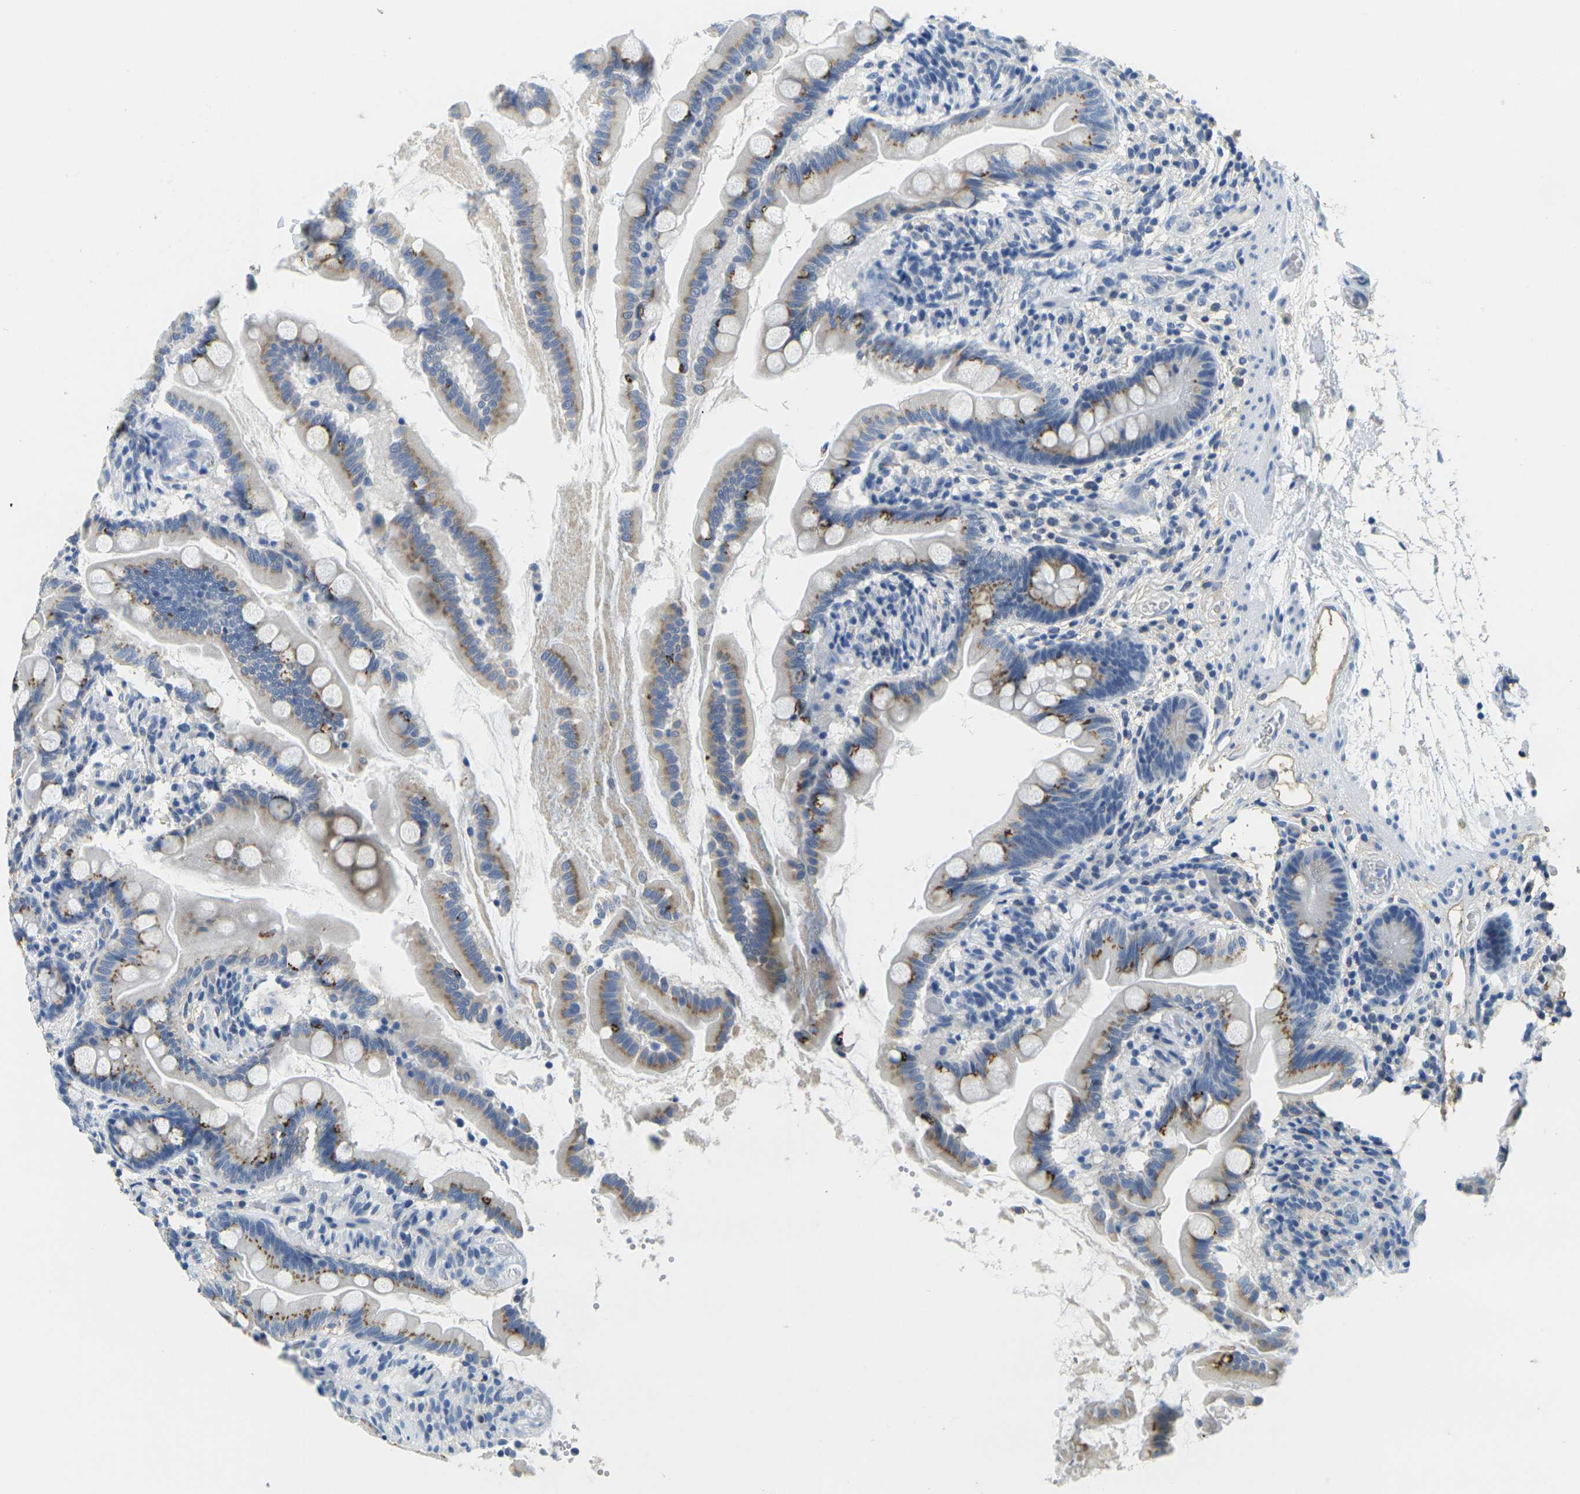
{"staining": {"intensity": "moderate", "quantity": "25%-75%", "location": "cytoplasmic/membranous"}, "tissue": "small intestine", "cell_type": "Glandular cells", "image_type": "normal", "snomed": [{"axis": "morphology", "description": "Normal tissue, NOS"}, {"axis": "topography", "description": "Small intestine"}], "caption": "DAB immunohistochemical staining of unremarkable small intestine shows moderate cytoplasmic/membranous protein positivity in approximately 25%-75% of glandular cells.", "gene": "FAM3D", "patient": {"sex": "female", "age": 56}}